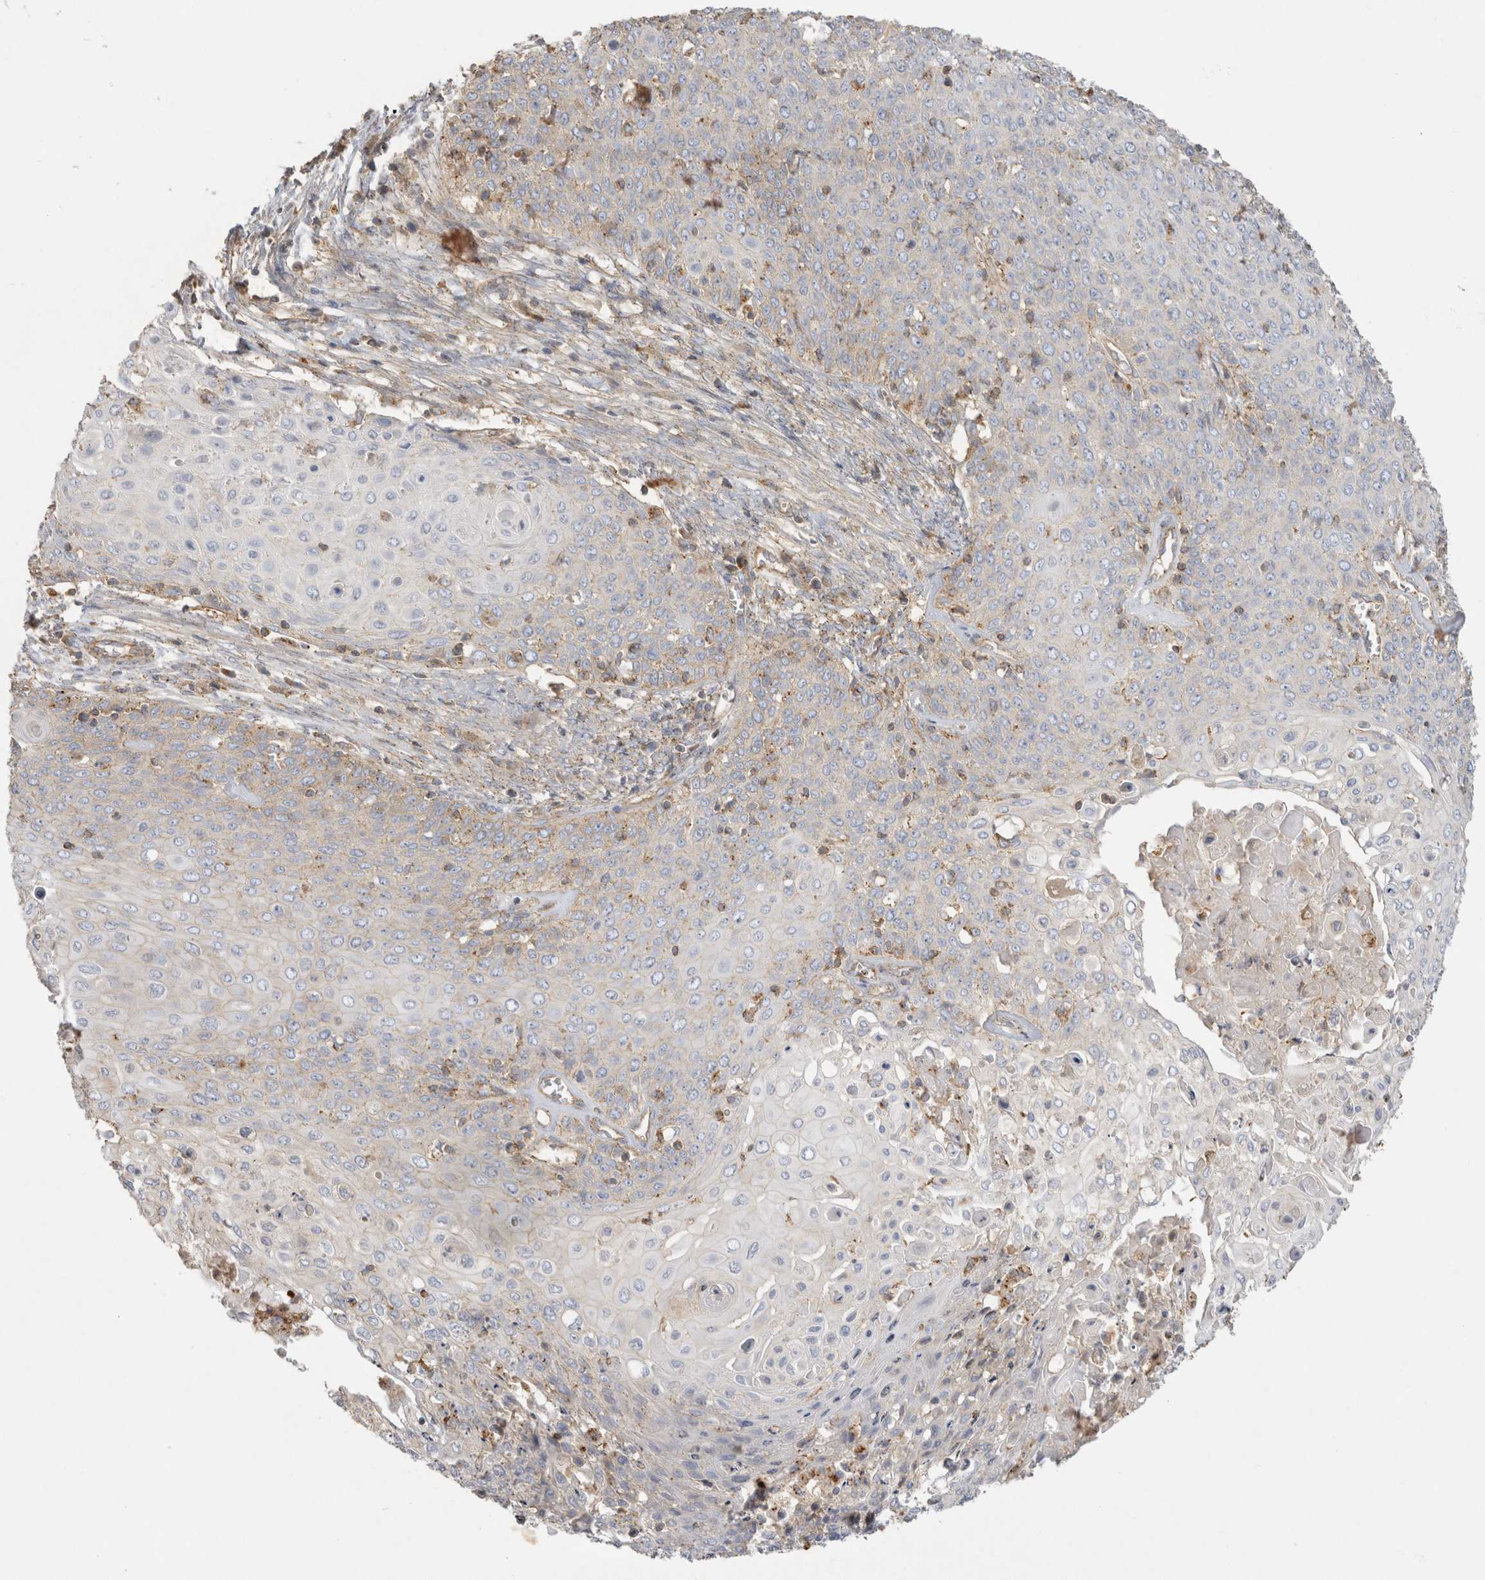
{"staining": {"intensity": "negative", "quantity": "none", "location": "none"}, "tissue": "cervical cancer", "cell_type": "Tumor cells", "image_type": "cancer", "snomed": [{"axis": "morphology", "description": "Squamous cell carcinoma, NOS"}, {"axis": "topography", "description": "Cervix"}], "caption": "There is no significant expression in tumor cells of cervical cancer.", "gene": "CHMP6", "patient": {"sex": "female", "age": 39}}